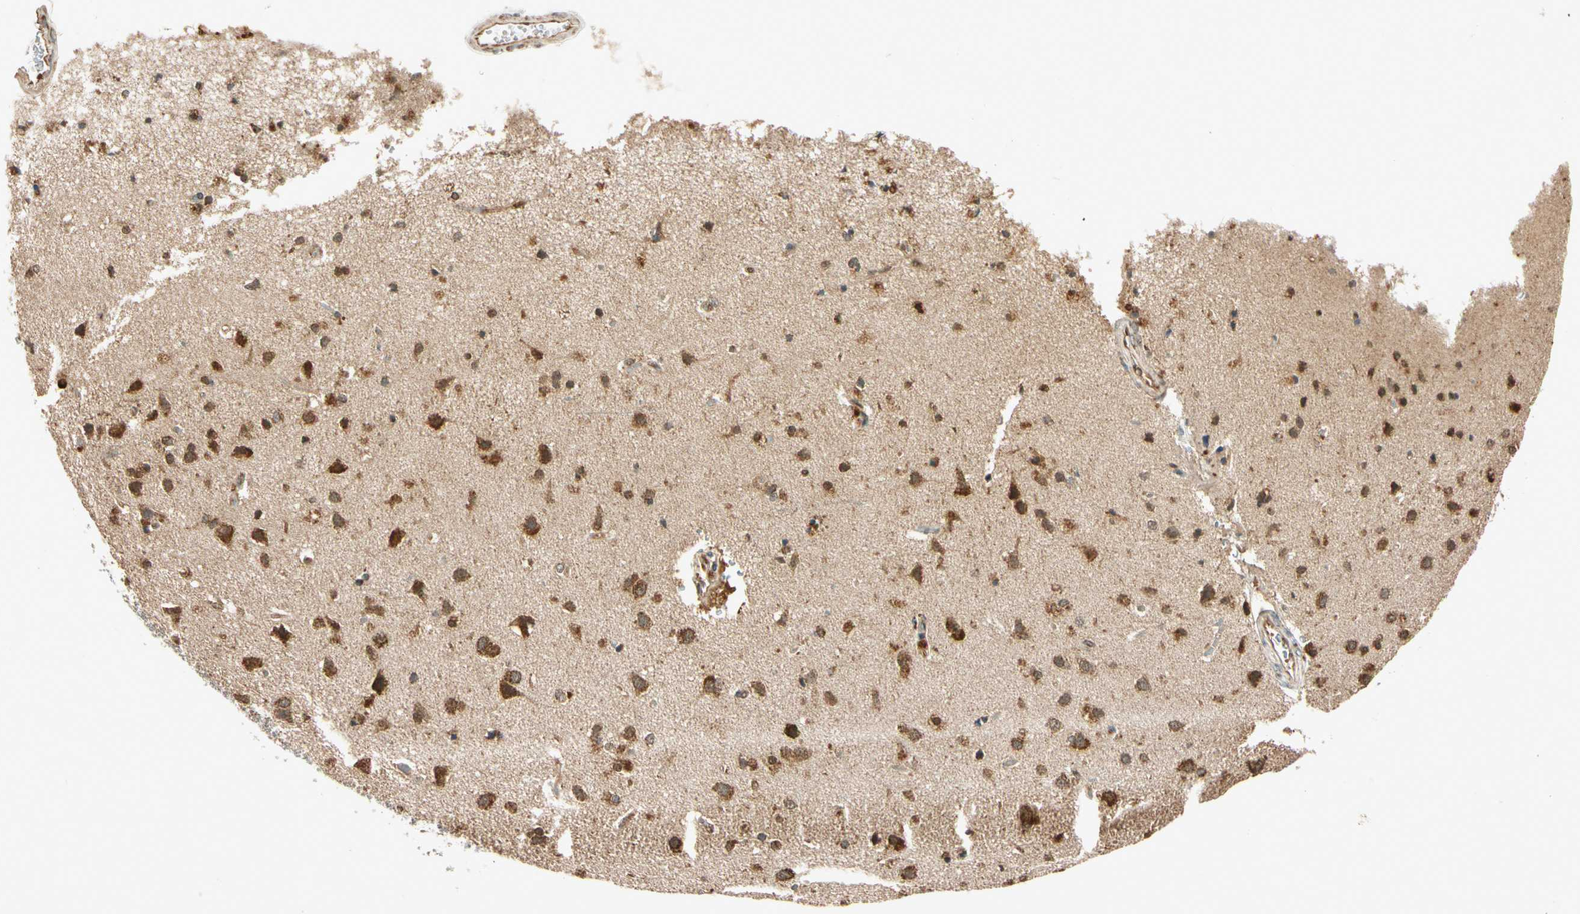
{"staining": {"intensity": "moderate", "quantity": ">75%", "location": "cytoplasmic/membranous"}, "tissue": "cerebral cortex", "cell_type": "Endothelial cells", "image_type": "normal", "snomed": [{"axis": "morphology", "description": "Normal tissue, NOS"}, {"axis": "topography", "description": "Cerebral cortex"}], "caption": "Brown immunohistochemical staining in normal human cerebral cortex exhibits moderate cytoplasmic/membranous staining in approximately >75% of endothelial cells.", "gene": "MAPK1", "patient": {"sex": "female", "age": 54}}